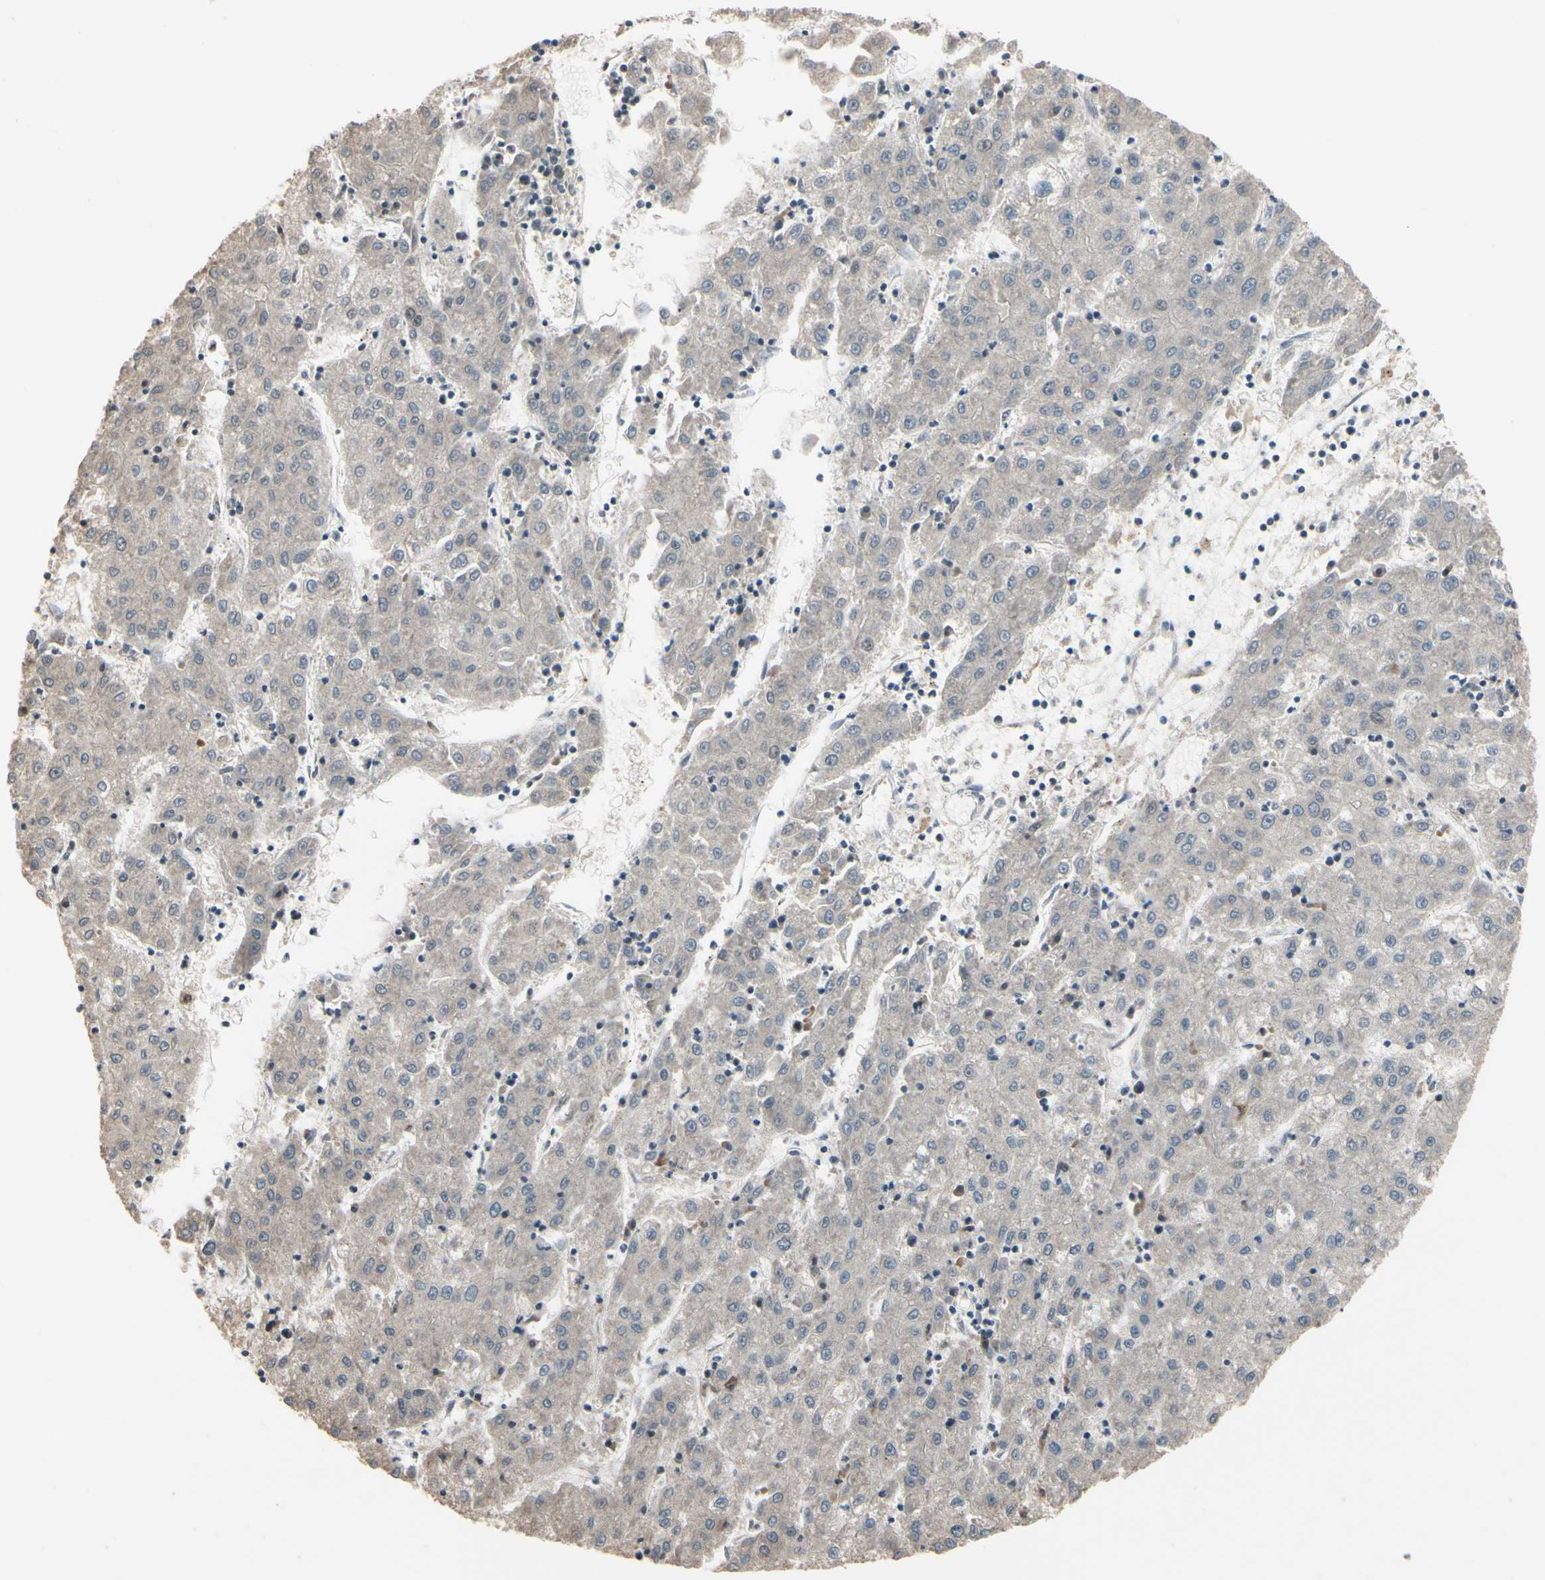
{"staining": {"intensity": "negative", "quantity": "none", "location": "none"}, "tissue": "liver cancer", "cell_type": "Tumor cells", "image_type": "cancer", "snomed": [{"axis": "morphology", "description": "Carcinoma, Hepatocellular, NOS"}, {"axis": "topography", "description": "Liver"}], "caption": "The immunohistochemistry photomicrograph has no significant expression in tumor cells of hepatocellular carcinoma (liver) tissue. (Immunohistochemistry, brightfield microscopy, high magnification).", "gene": "SNX29", "patient": {"sex": "male", "age": 72}}